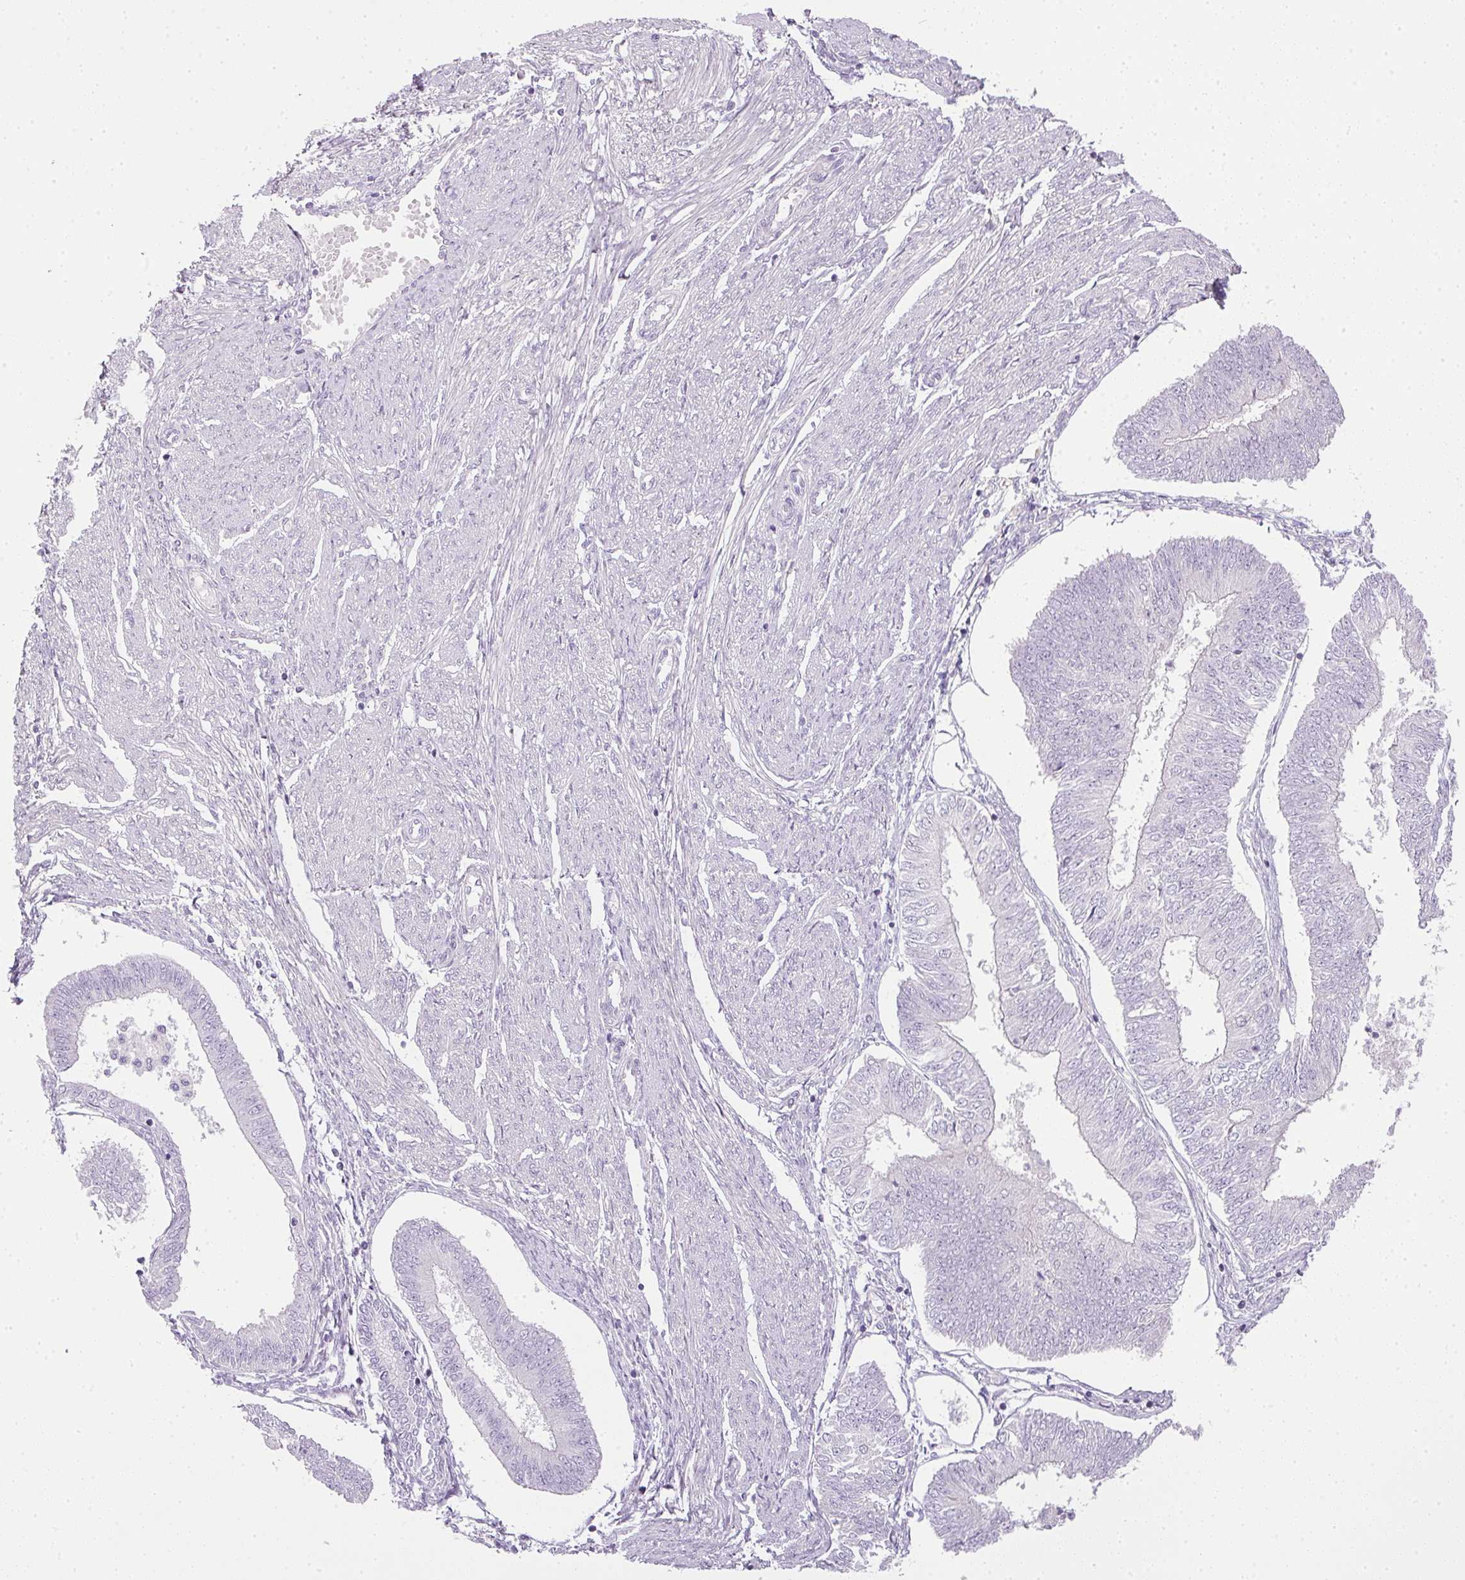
{"staining": {"intensity": "negative", "quantity": "none", "location": "none"}, "tissue": "endometrial cancer", "cell_type": "Tumor cells", "image_type": "cancer", "snomed": [{"axis": "morphology", "description": "Adenocarcinoma, NOS"}, {"axis": "topography", "description": "Endometrium"}], "caption": "The micrograph shows no staining of tumor cells in endometrial adenocarcinoma.", "gene": "RAX2", "patient": {"sex": "female", "age": 58}}